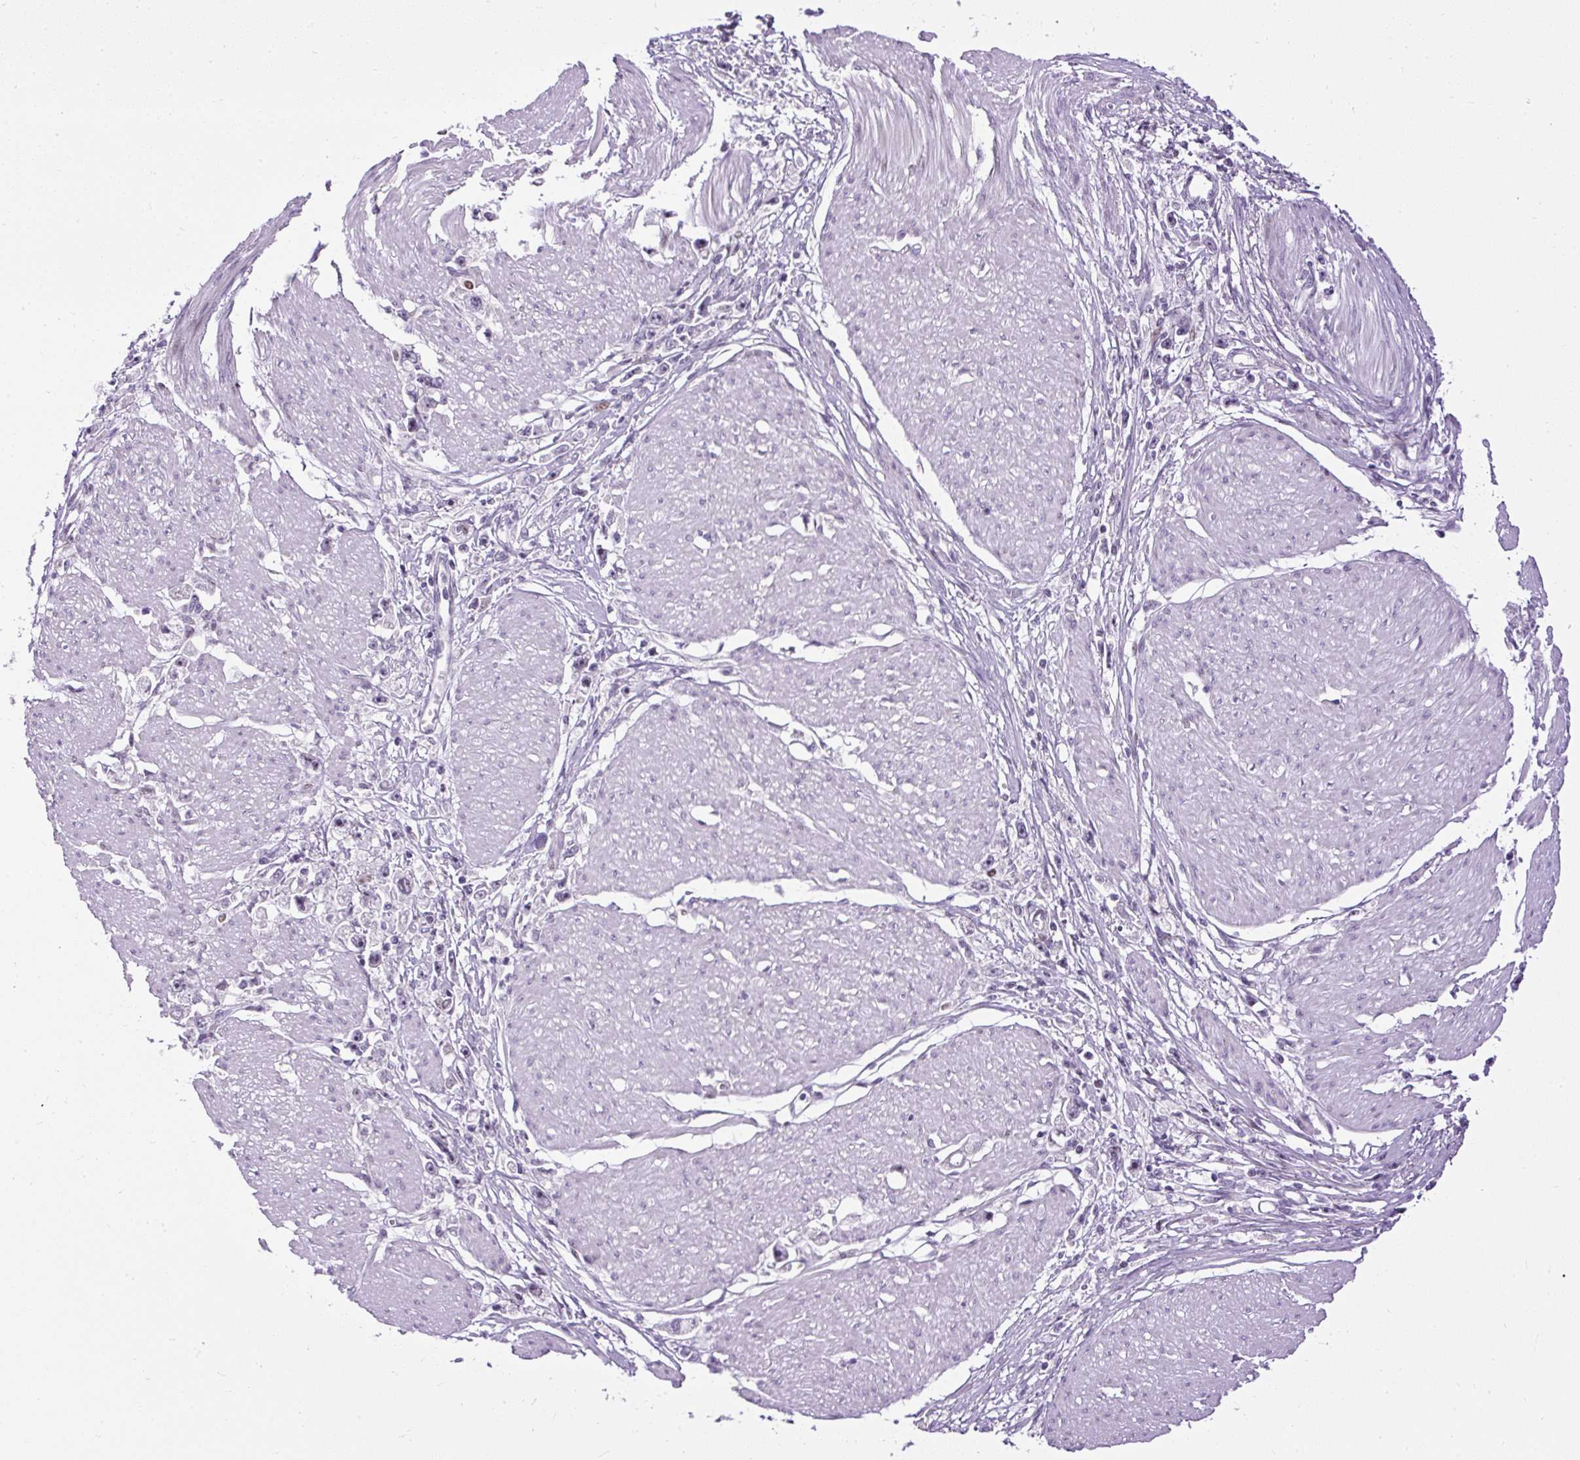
{"staining": {"intensity": "weak", "quantity": "<25%", "location": "nuclear"}, "tissue": "stomach cancer", "cell_type": "Tumor cells", "image_type": "cancer", "snomed": [{"axis": "morphology", "description": "Adenocarcinoma, NOS"}, {"axis": "topography", "description": "Stomach"}], "caption": "Immunohistochemical staining of stomach adenocarcinoma shows no significant positivity in tumor cells.", "gene": "ARHGEF18", "patient": {"sex": "female", "age": 59}}